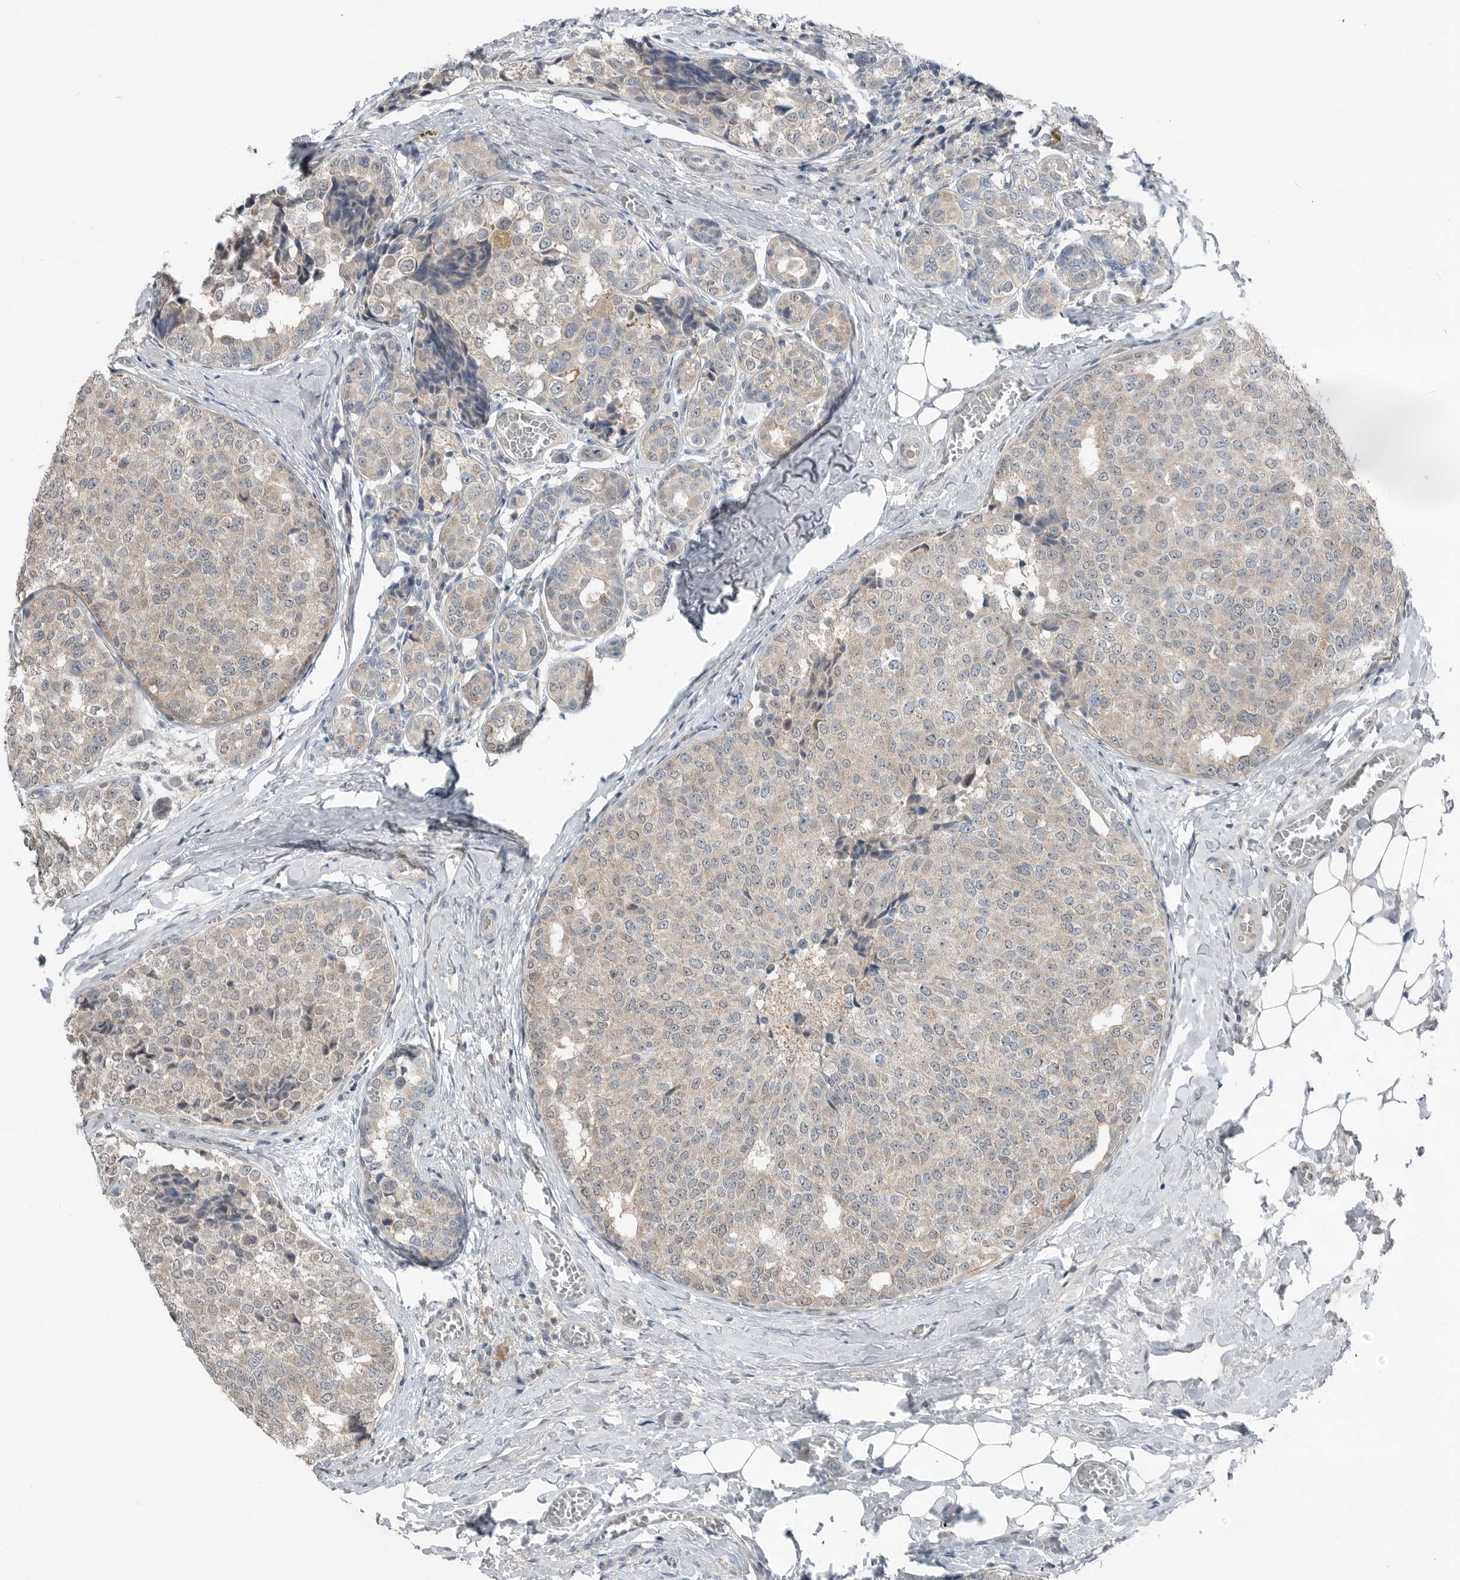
{"staining": {"intensity": "weak", "quantity": "<25%", "location": "cytoplasmic/membranous"}, "tissue": "breast cancer", "cell_type": "Tumor cells", "image_type": "cancer", "snomed": [{"axis": "morphology", "description": "Normal tissue, NOS"}, {"axis": "morphology", "description": "Duct carcinoma"}, {"axis": "topography", "description": "Breast"}], "caption": "IHC micrograph of human breast cancer stained for a protein (brown), which reveals no positivity in tumor cells.", "gene": "MFAP3L", "patient": {"sex": "female", "age": 43}}